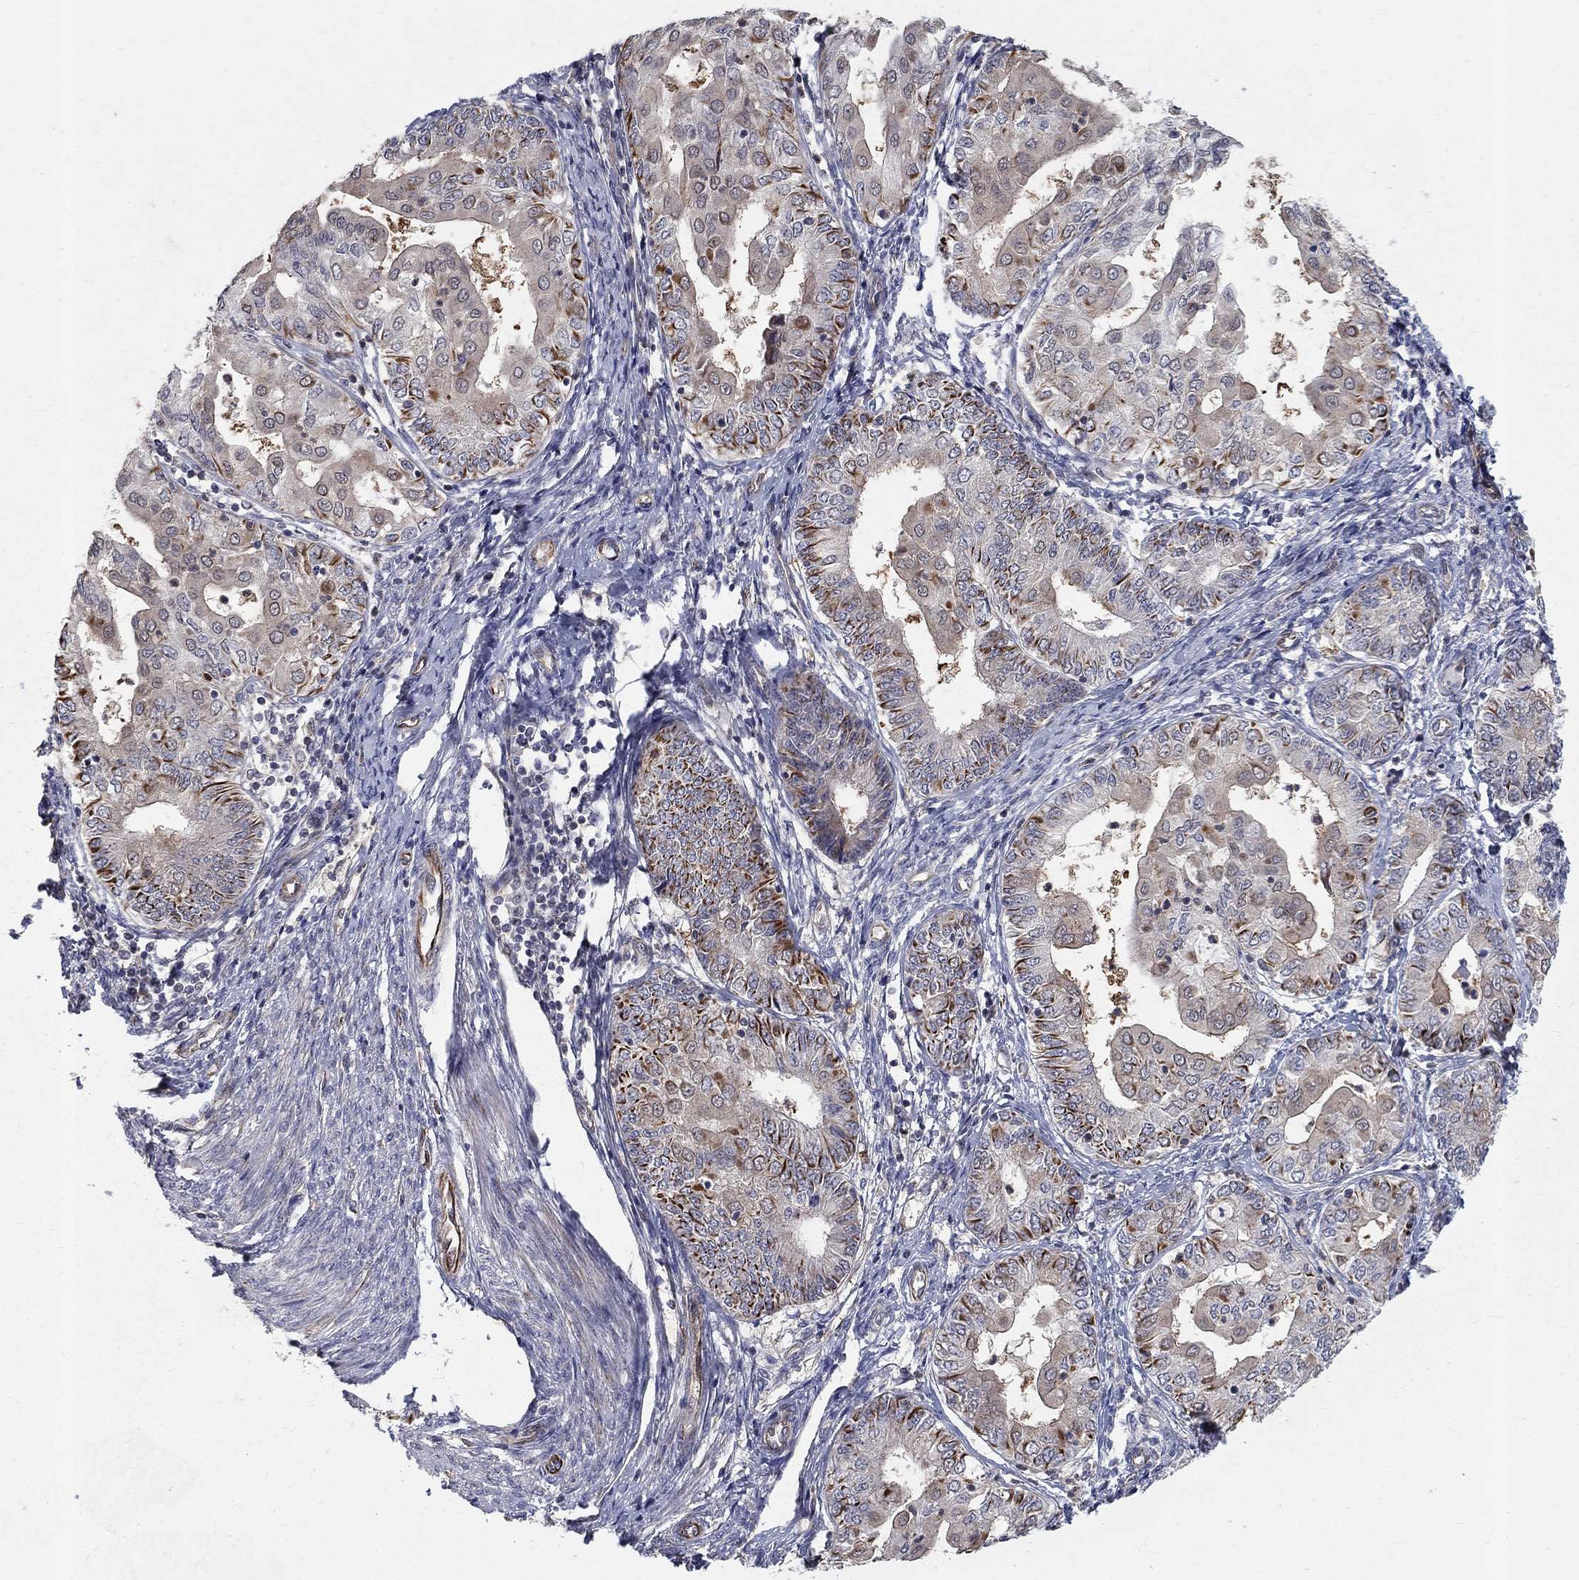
{"staining": {"intensity": "strong", "quantity": "<25%", "location": "cytoplasmic/membranous"}, "tissue": "endometrial cancer", "cell_type": "Tumor cells", "image_type": "cancer", "snomed": [{"axis": "morphology", "description": "Adenocarcinoma, NOS"}, {"axis": "topography", "description": "Endometrium"}], "caption": "Endometrial cancer stained for a protein displays strong cytoplasmic/membranous positivity in tumor cells.", "gene": "MSRA", "patient": {"sex": "female", "age": 68}}